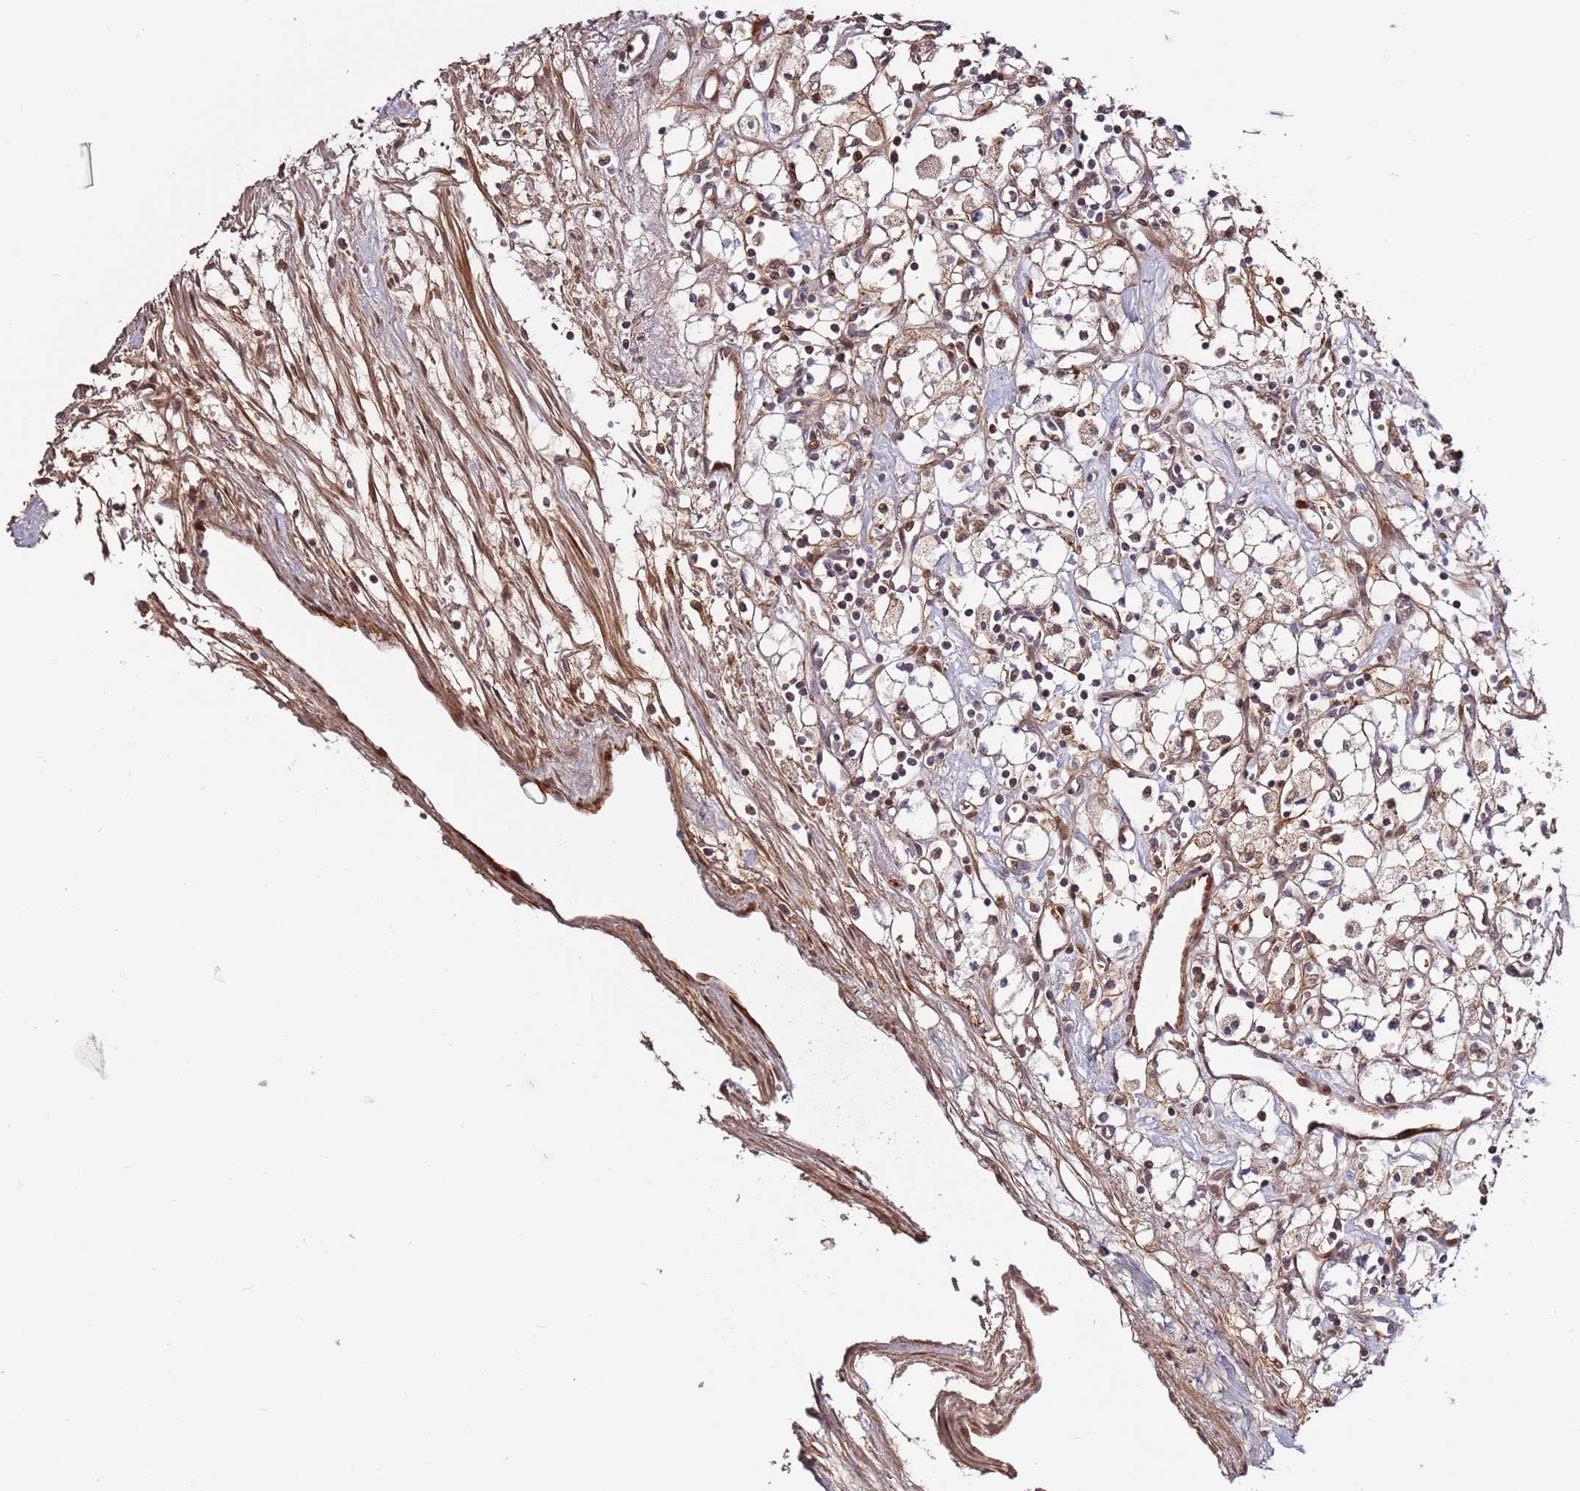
{"staining": {"intensity": "weak", "quantity": "25%-75%", "location": "cytoplasmic/membranous"}, "tissue": "renal cancer", "cell_type": "Tumor cells", "image_type": "cancer", "snomed": [{"axis": "morphology", "description": "Adenocarcinoma, NOS"}, {"axis": "topography", "description": "Kidney"}], "caption": "Immunohistochemical staining of renal adenocarcinoma shows weak cytoplasmic/membranous protein positivity in about 25%-75% of tumor cells. (Stains: DAB in brown, nuclei in blue, Microscopy: brightfield microscopy at high magnification).", "gene": "RHBDL1", "patient": {"sex": "male", "age": 59}}